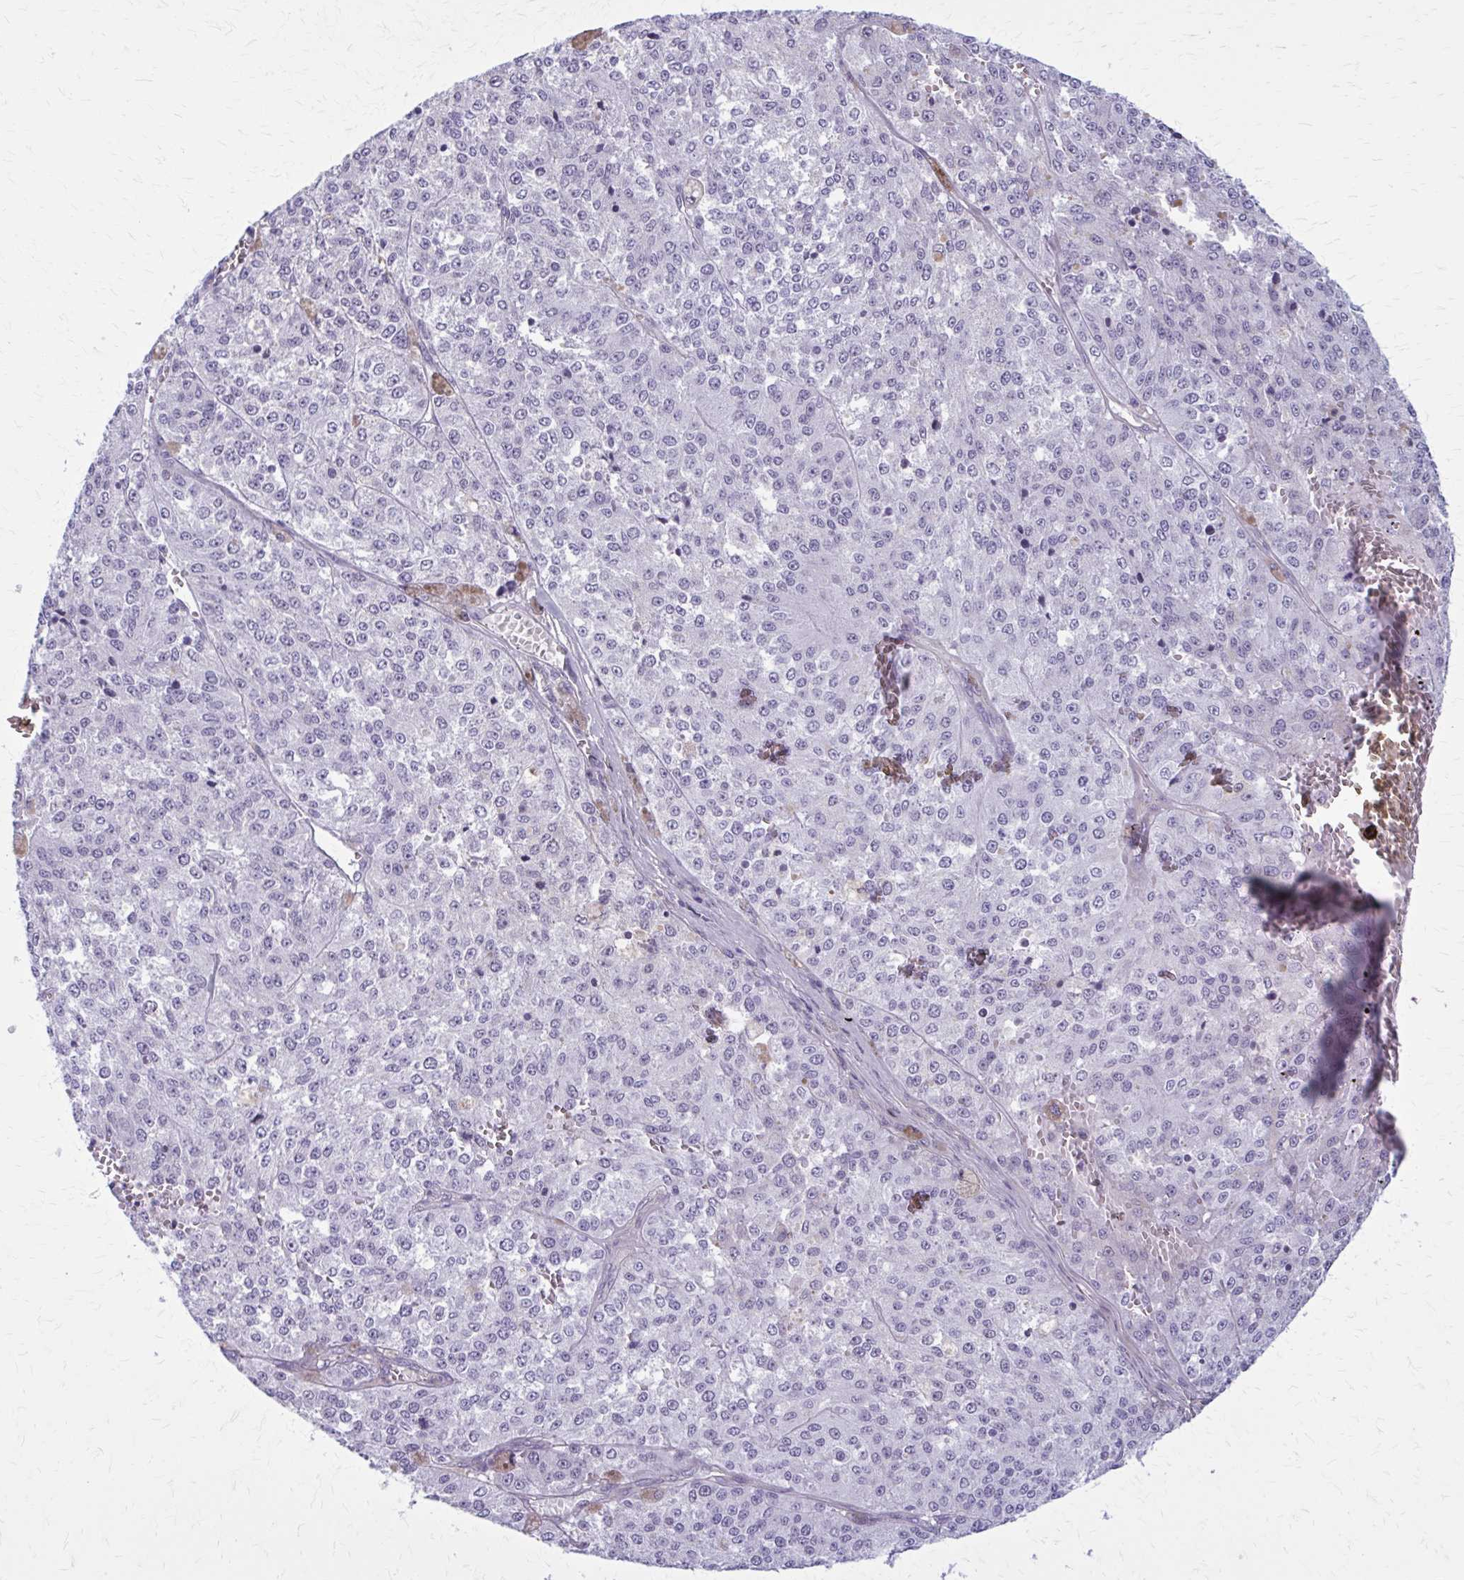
{"staining": {"intensity": "negative", "quantity": "none", "location": "none"}, "tissue": "melanoma", "cell_type": "Tumor cells", "image_type": "cancer", "snomed": [{"axis": "morphology", "description": "Malignant melanoma, Metastatic site"}, {"axis": "topography", "description": "Lymph node"}], "caption": "This is an IHC photomicrograph of human melanoma. There is no expression in tumor cells.", "gene": "ZDHHC7", "patient": {"sex": "female", "age": 64}}